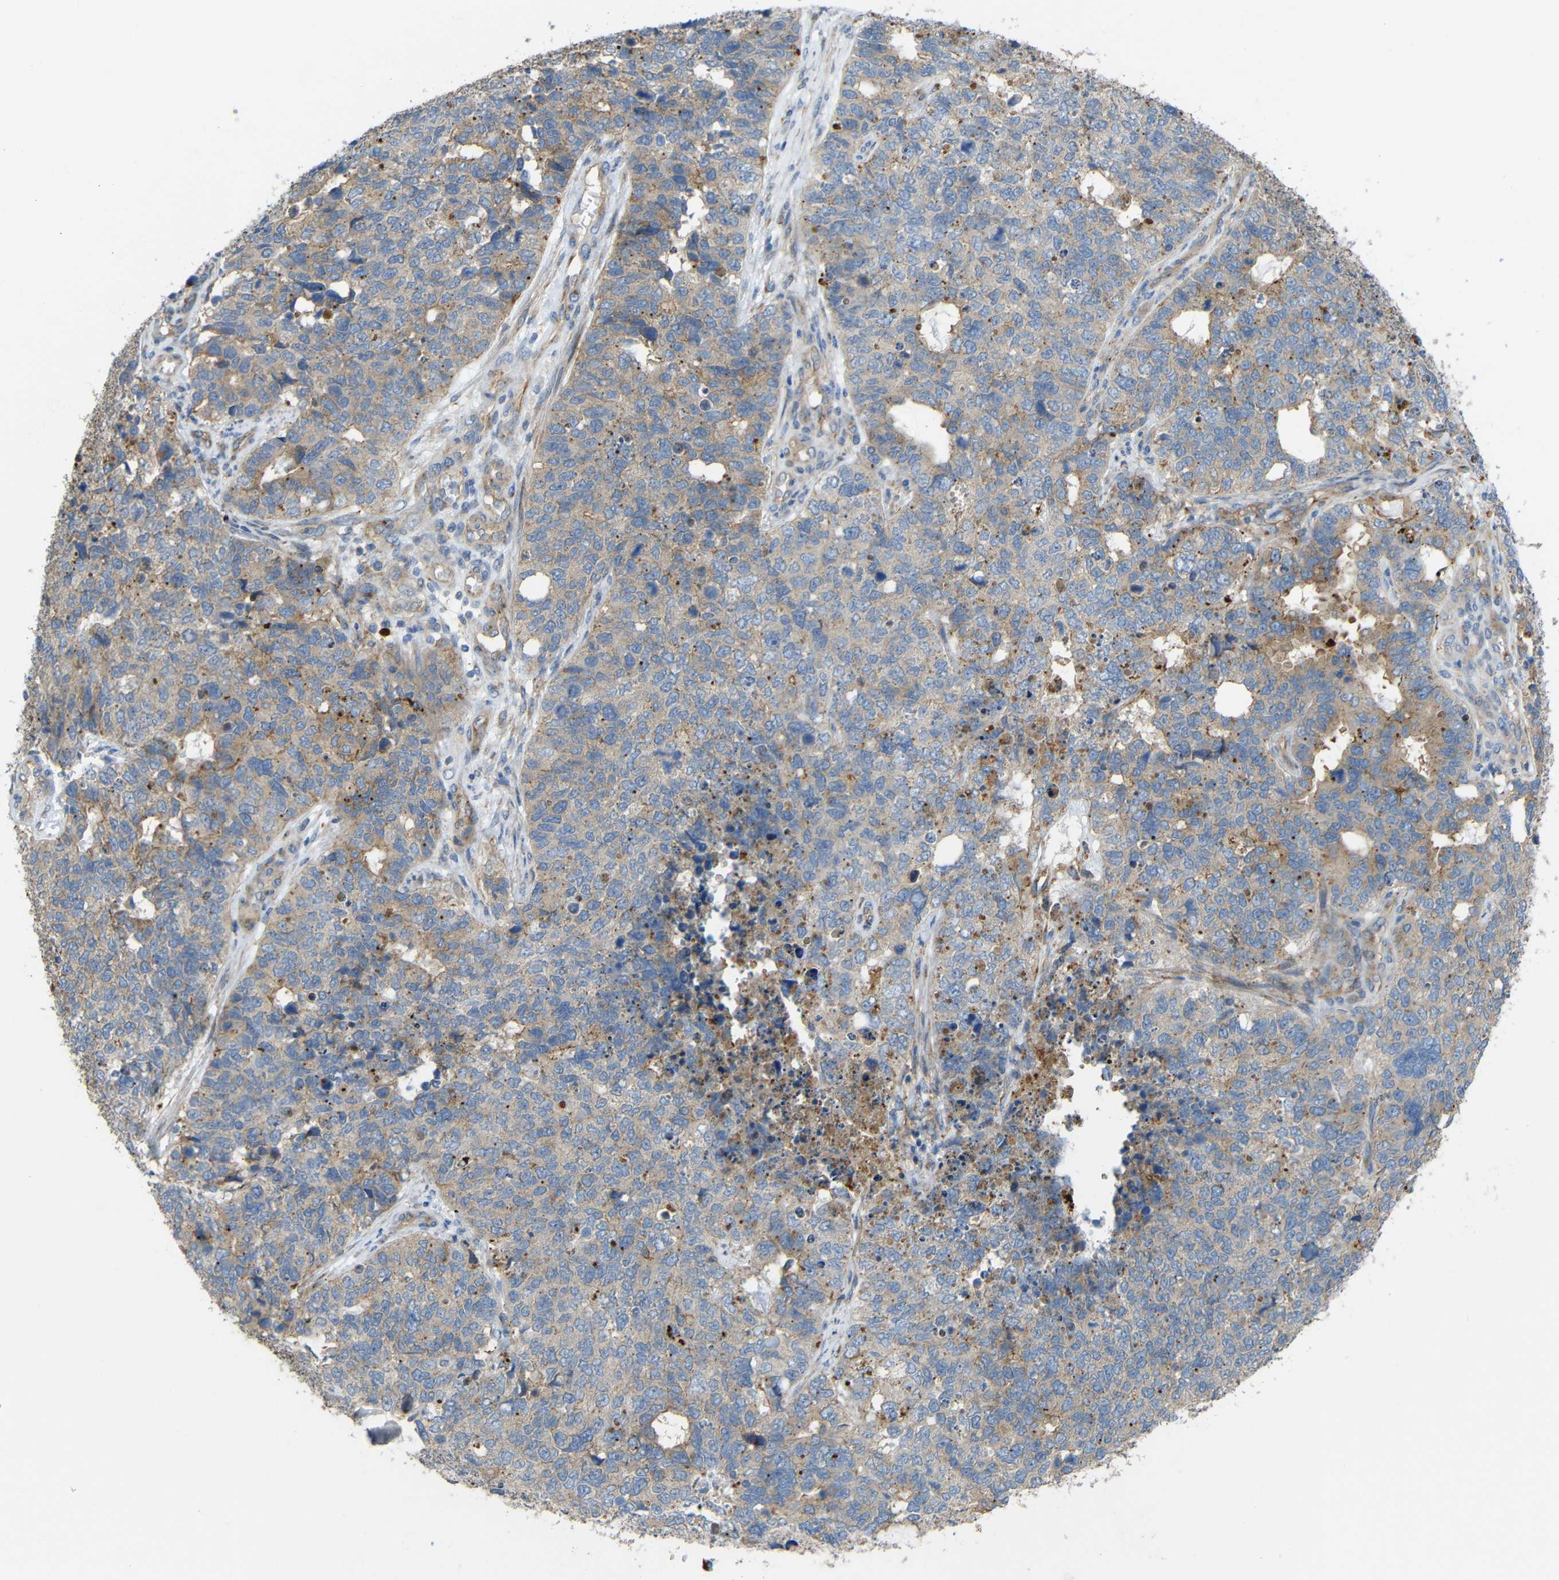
{"staining": {"intensity": "moderate", "quantity": ">75%", "location": "cytoplasmic/membranous"}, "tissue": "cervical cancer", "cell_type": "Tumor cells", "image_type": "cancer", "snomed": [{"axis": "morphology", "description": "Squamous cell carcinoma, NOS"}, {"axis": "topography", "description": "Cervix"}], "caption": "Cervical squamous cell carcinoma was stained to show a protein in brown. There is medium levels of moderate cytoplasmic/membranous staining in approximately >75% of tumor cells. Using DAB (brown) and hematoxylin (blue) stains, captured at high magnification using brightfield microscopy.", "gene": "SYPL1", "patient": {"sex": "female", "age": 63}}